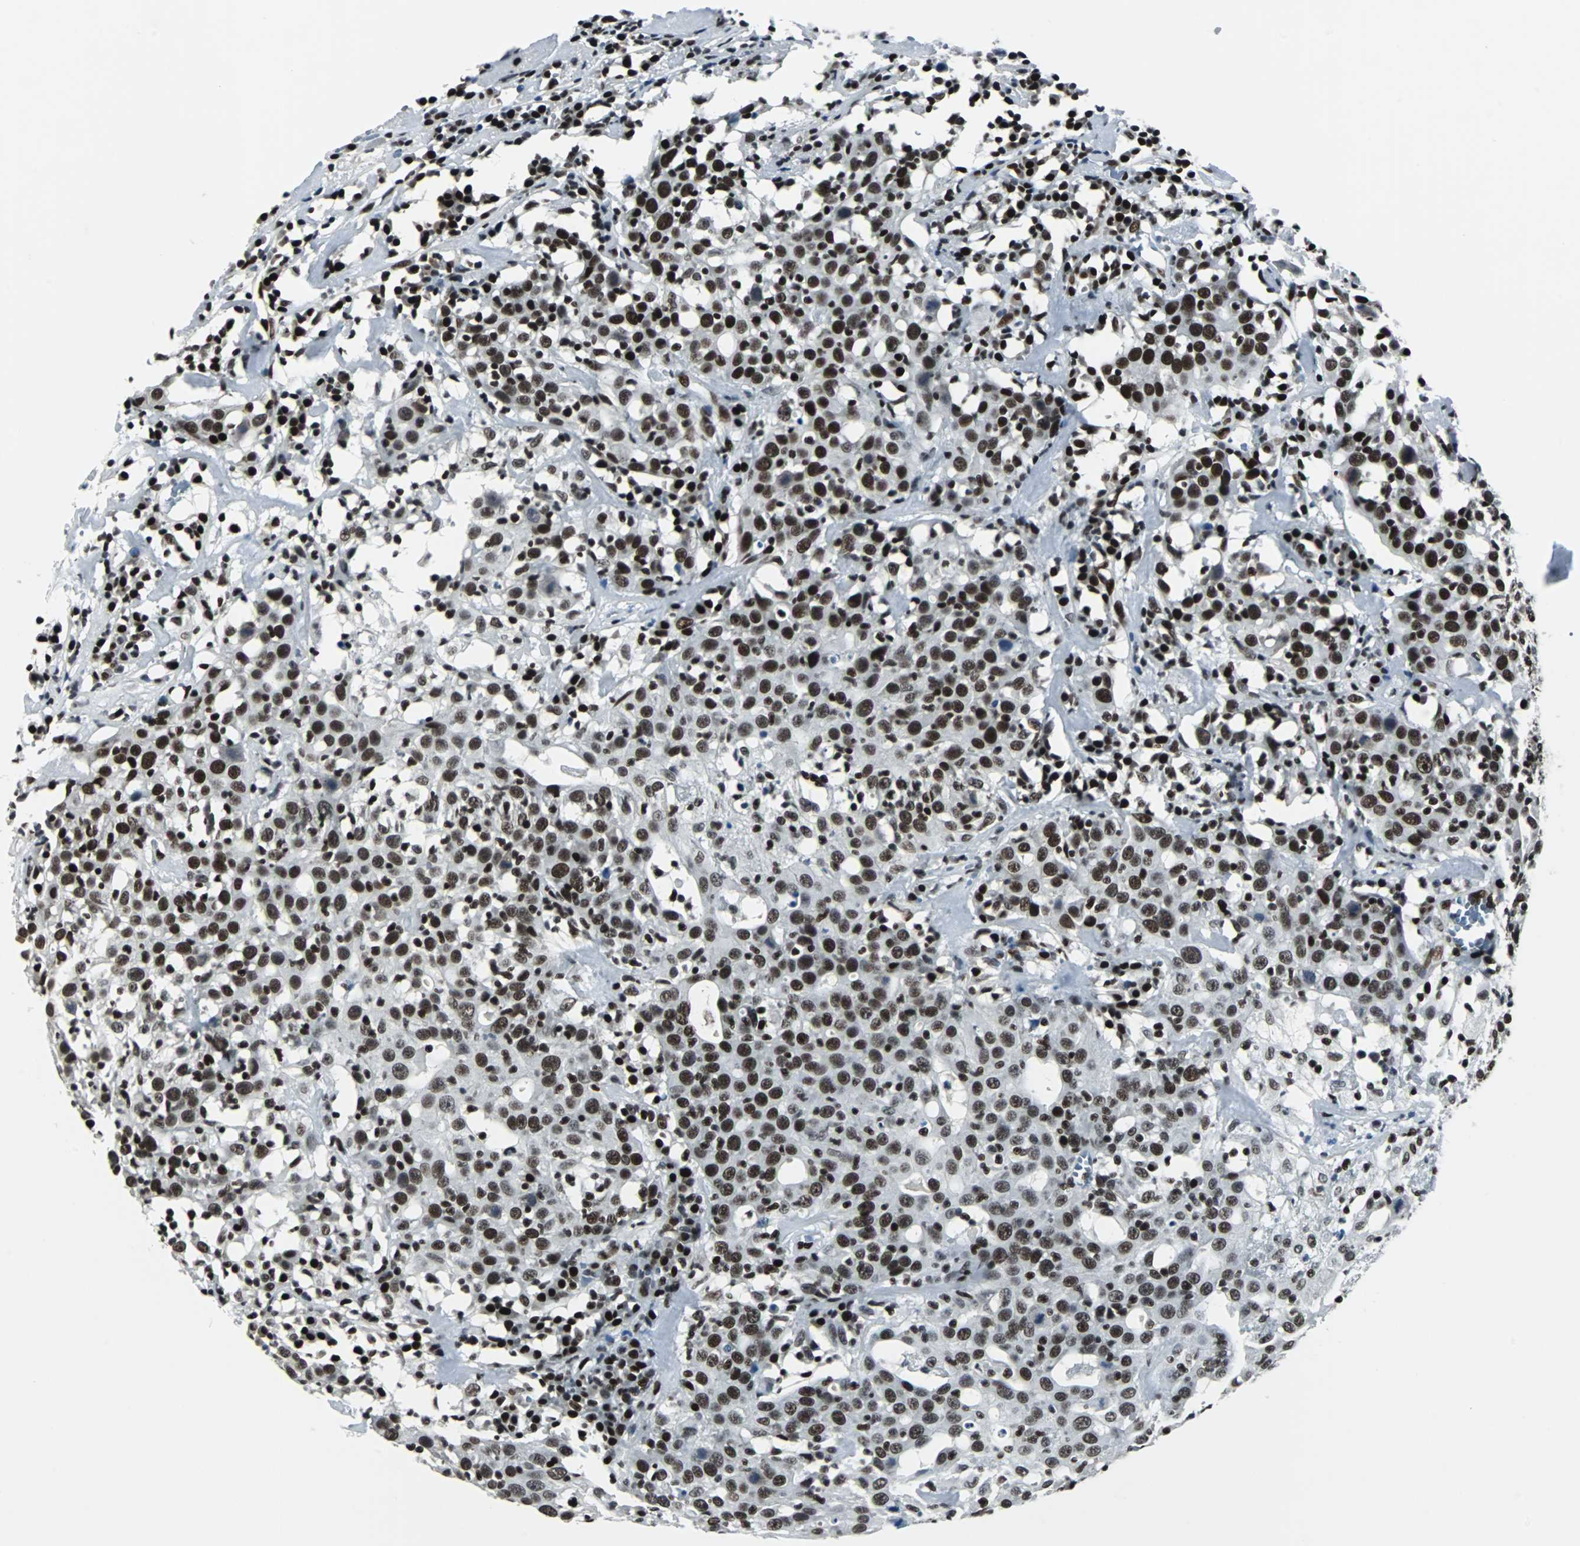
{"staining": {"intensity": "strong", "quantity": ">75%", "location": "nuclear"}, "tissue": "head and neck cancer", "cell_type": "Tumor cells", "image_type": "cancer", "snomed": [{"axis": "morphology", "description": "Adenocarcinoma, NOS"}, {"axis": "topography", "description": "Salivary gland"}, {"axis": "topography", "description": "Head-Neck"}], "caption": "Brown immunohistochemical staining in human head and neck cancer (adenocarcinoma) reveals strong nuclear positivity in approximately >75% of tumor cells.", "gene": "MEF2D", "patient": {"sex": "female", "age": 65}}